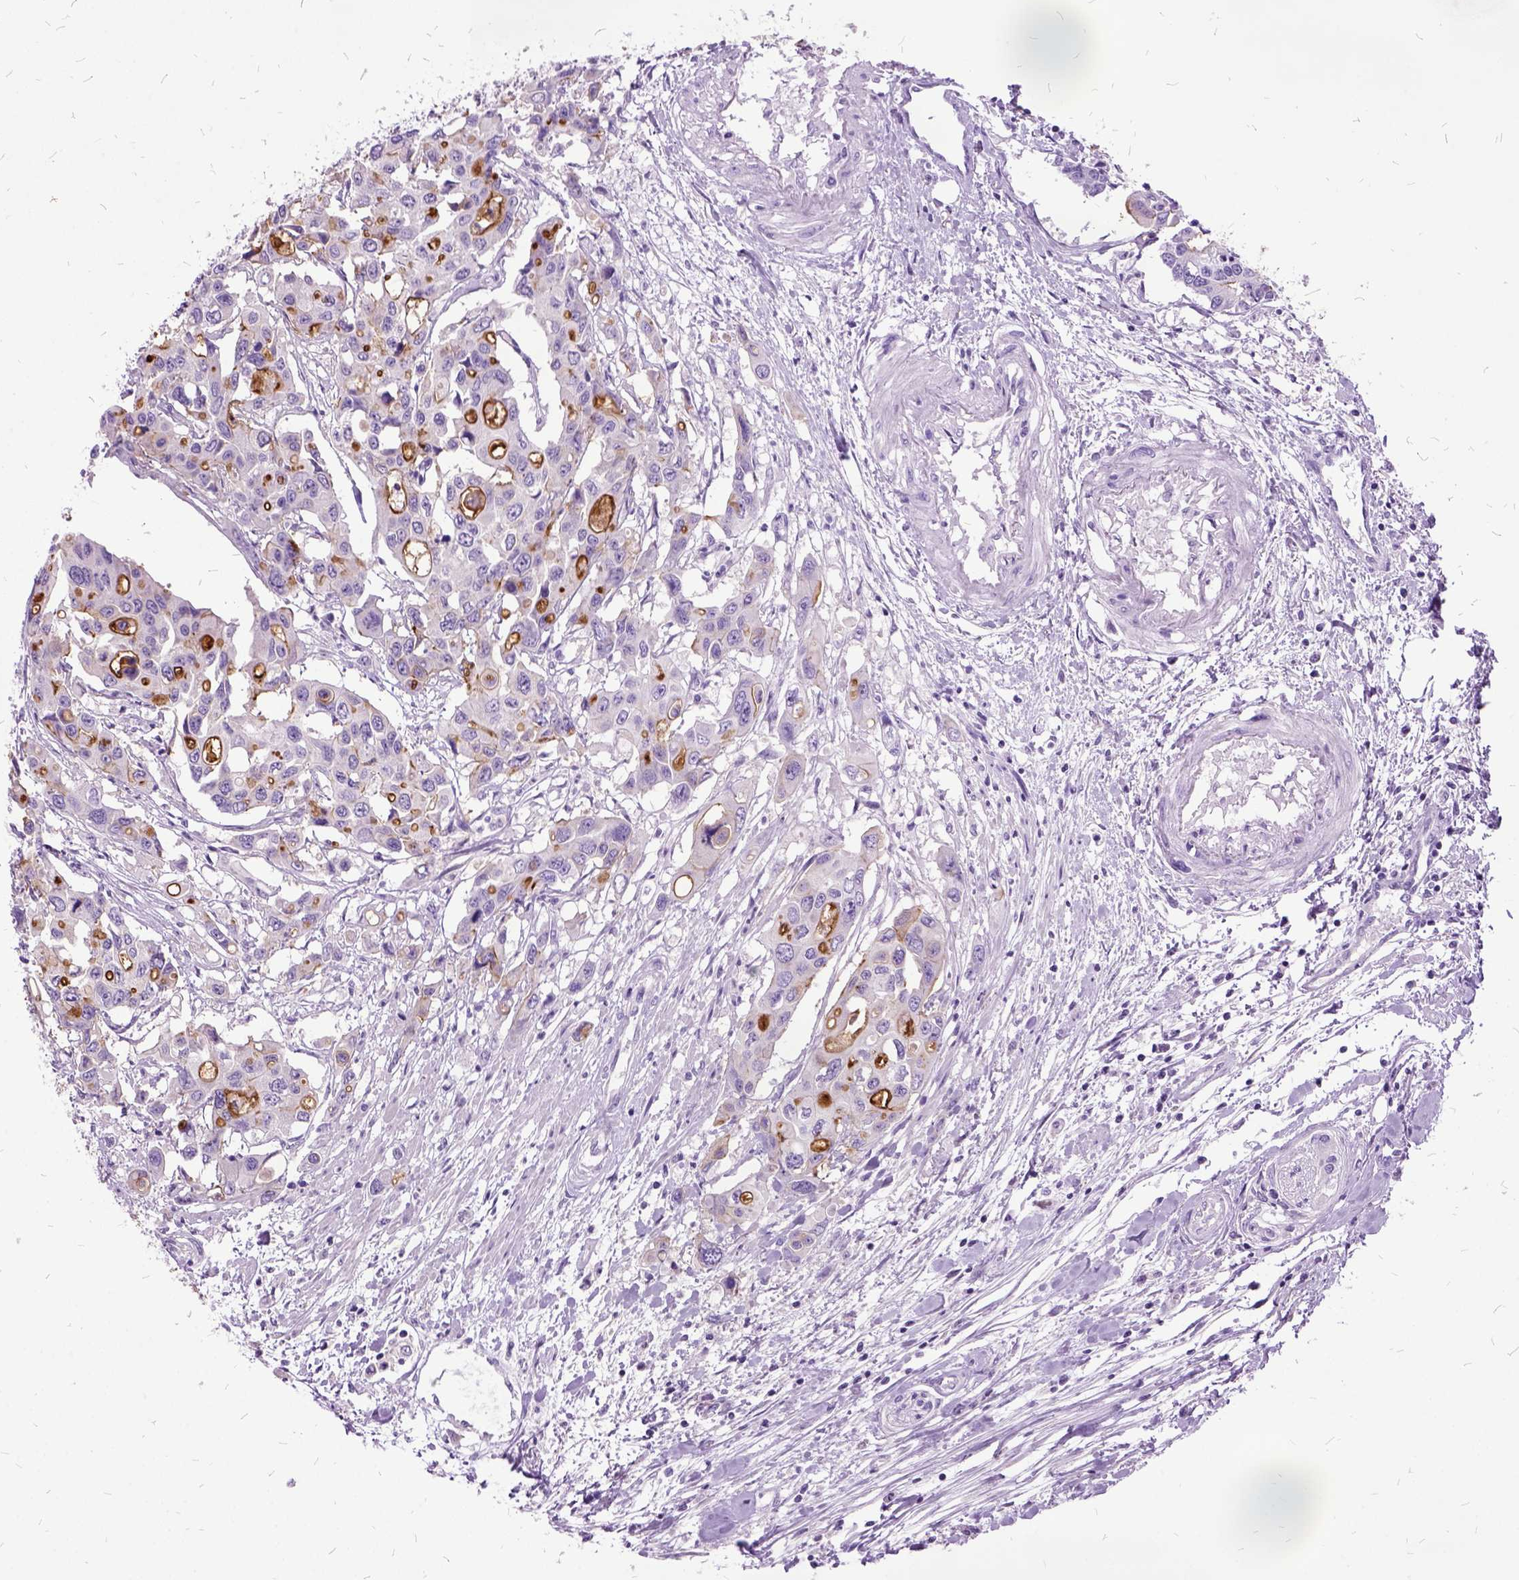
{"staining": {"intensity": "strong", "quantity": "<25%", "location": "cytoplasmic/membranous"}, "tissue": "colorectal cancer", "cell_type": "Tumor cells", "image_type": "cancer", "snomed": [{"axis": "morphology", "description": "Adenocarcinoma, NOS"}, {"axis": "topography", "description": "Colon"}], "caption": "Immunohistochemistry staining of colorectal adenocarcinoma, which shows medium levels of strong cytoplasmic/membranous staining in about <25% of tumor cells indicating strong cytoplasmic/membranous protein expression. The staining was performed using DAB (3,3'-diaminobenzidine) (brown) for protein detection and nuclei were counterstained in hematoxylin (blue).", "gene": "MME", "patient": {"sex": "male", "age": 77}}